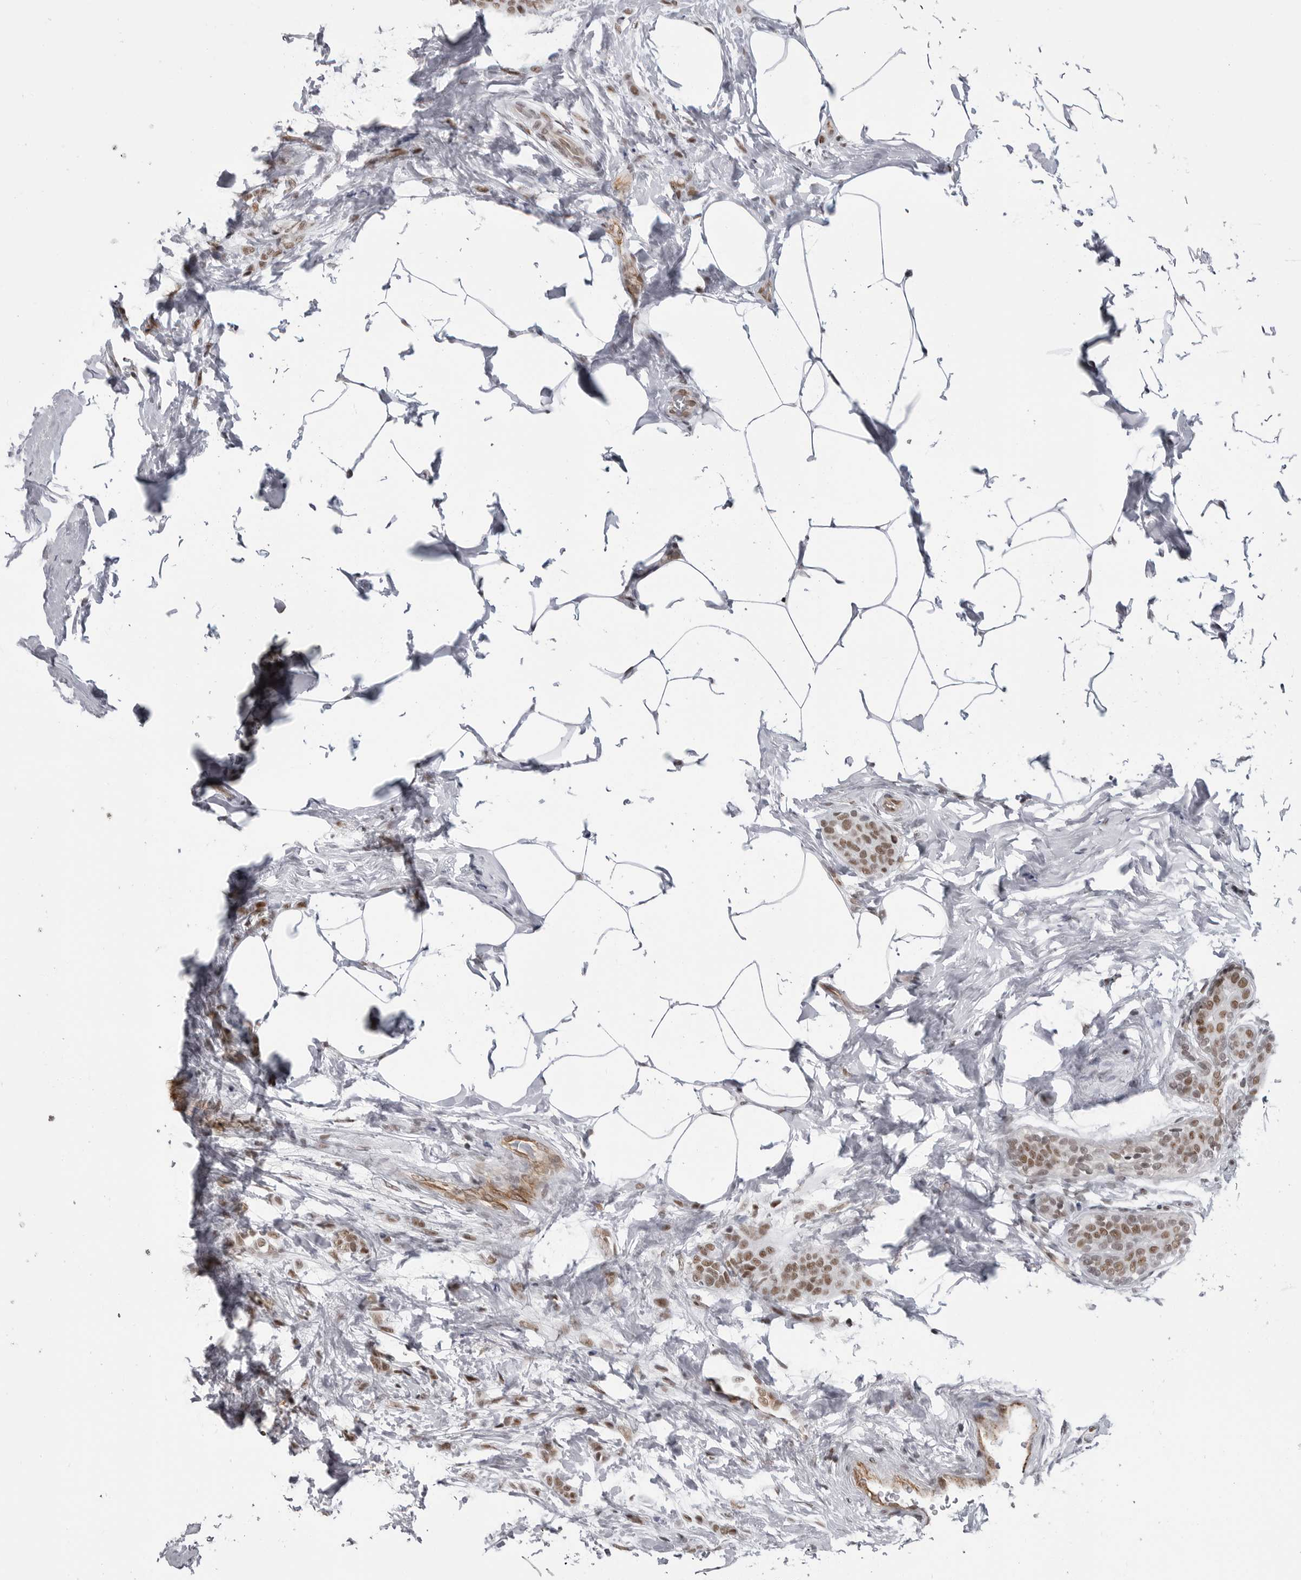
{"staining": {"intensity": "moderate", "quantity": ">75%", "location": "nuclear"}, "tissue": "breast cancer", "cell_type": "Tumor cells", "image_type": "cancer", "snomed": [{"axis": "morphology", "description": "Lobular carcinoma, in situ"}, {"axis": "morphology", "description": "Lobular carcinoma"}, {"axis": "topography", "description": "Breast"}], "caption": "Human breast cancer stained for a protein (brown) reveals moderate nuclear positive positivity in approximately >75% of tumor cells.", "gene": "RNF26", "patient": {"sex": "female", "age": 41}}